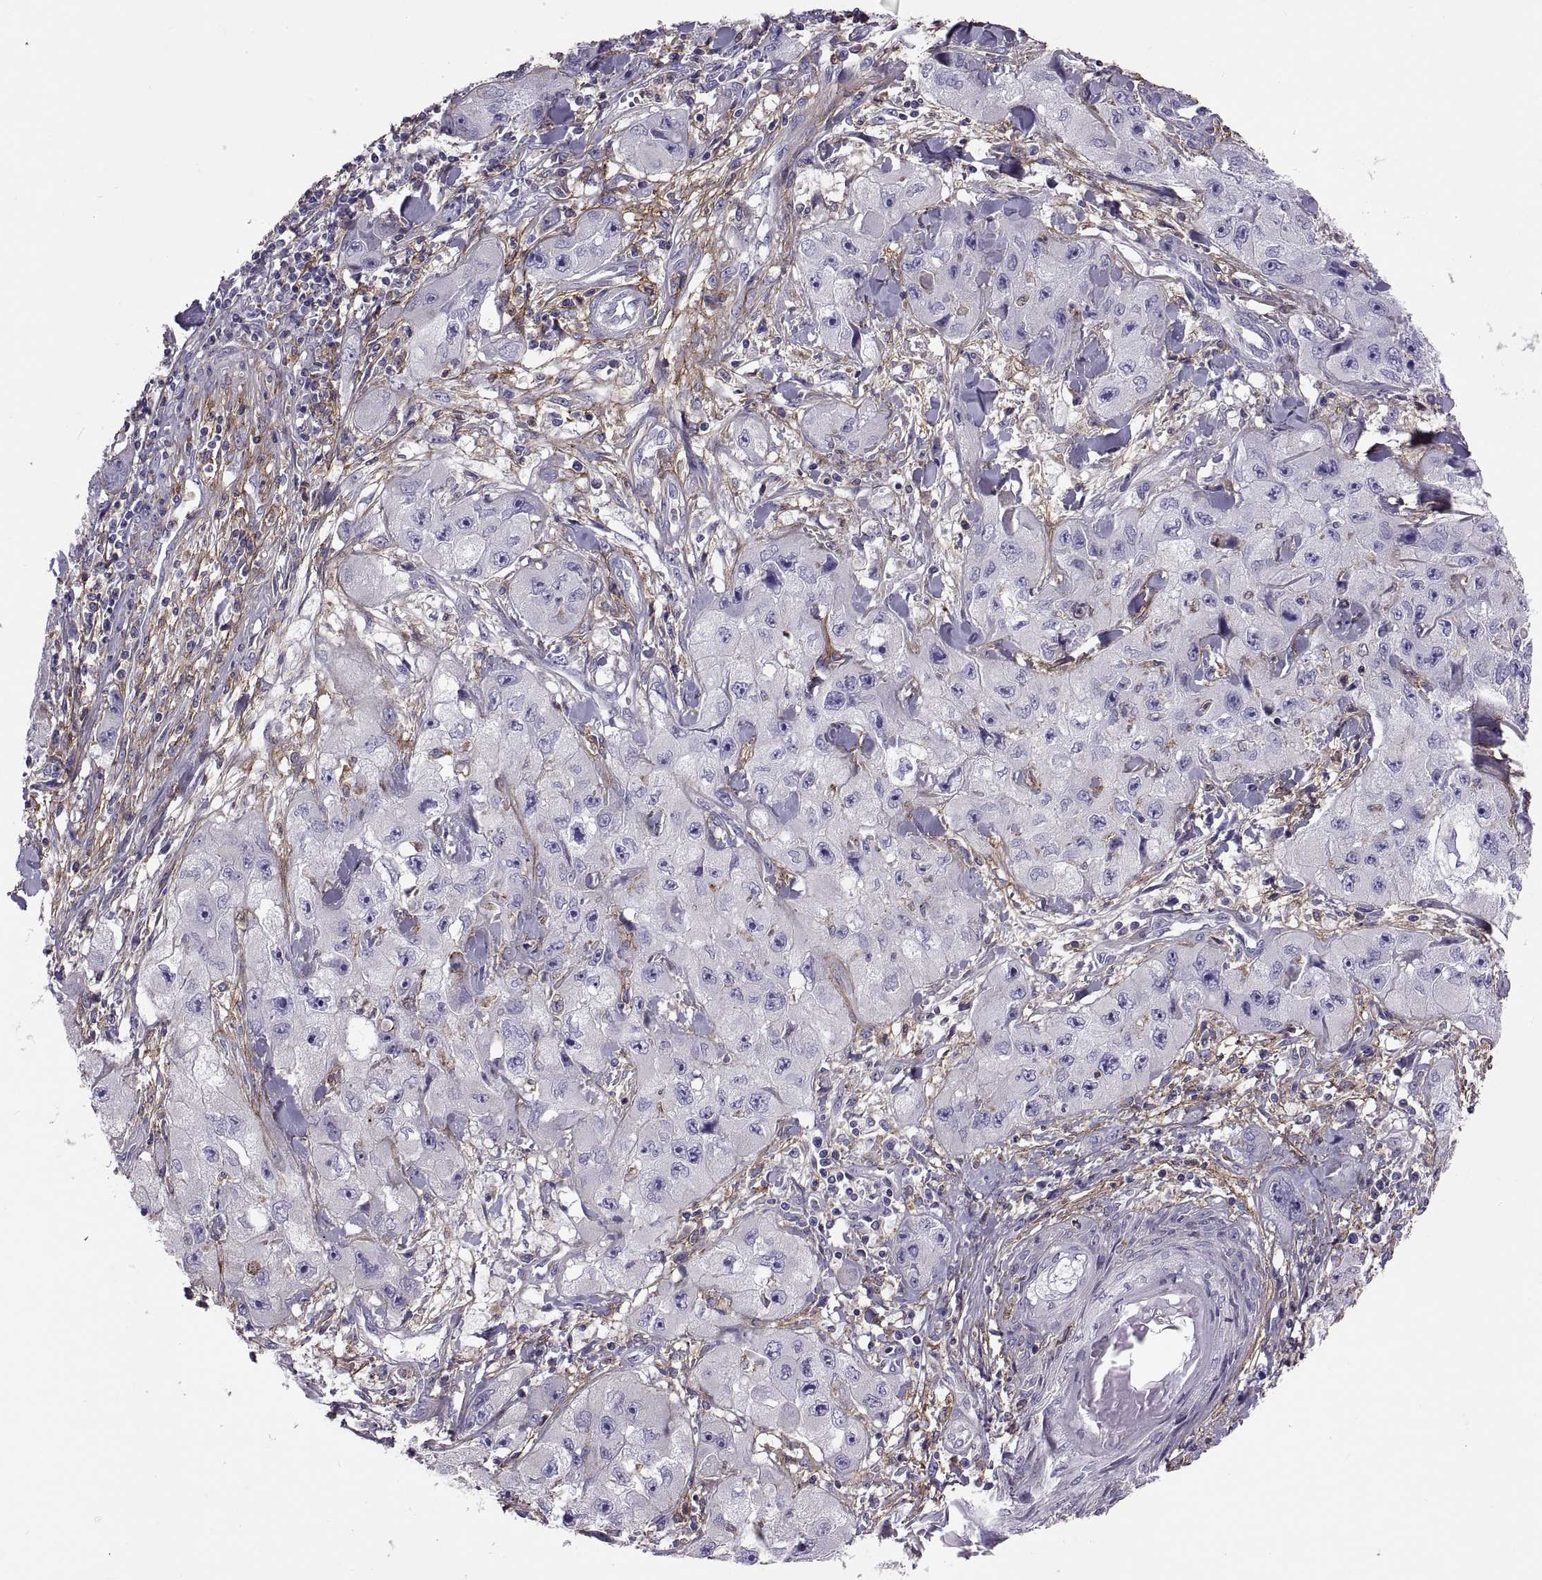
{"staining": {"intensity": "negative", "quantity": "none", "location": "none"}, "tissue": "skin cancer", "cell_type": "Tumor cells", "image_type": "cancer", "snomed": [{"axis": "morphology", "description": "Squamous cell carcinoma, NOS"}, {"axis": "topography", "description": "Skin"}, {"axis": "topography", "description": "Subcutis"}], "caption": "DAB immunohistochemical staining of human skin cancer displays no significant positivity in tumor cells.", "gene": "EMILIN2", "patient": {"sex": "male", "age": 73}}